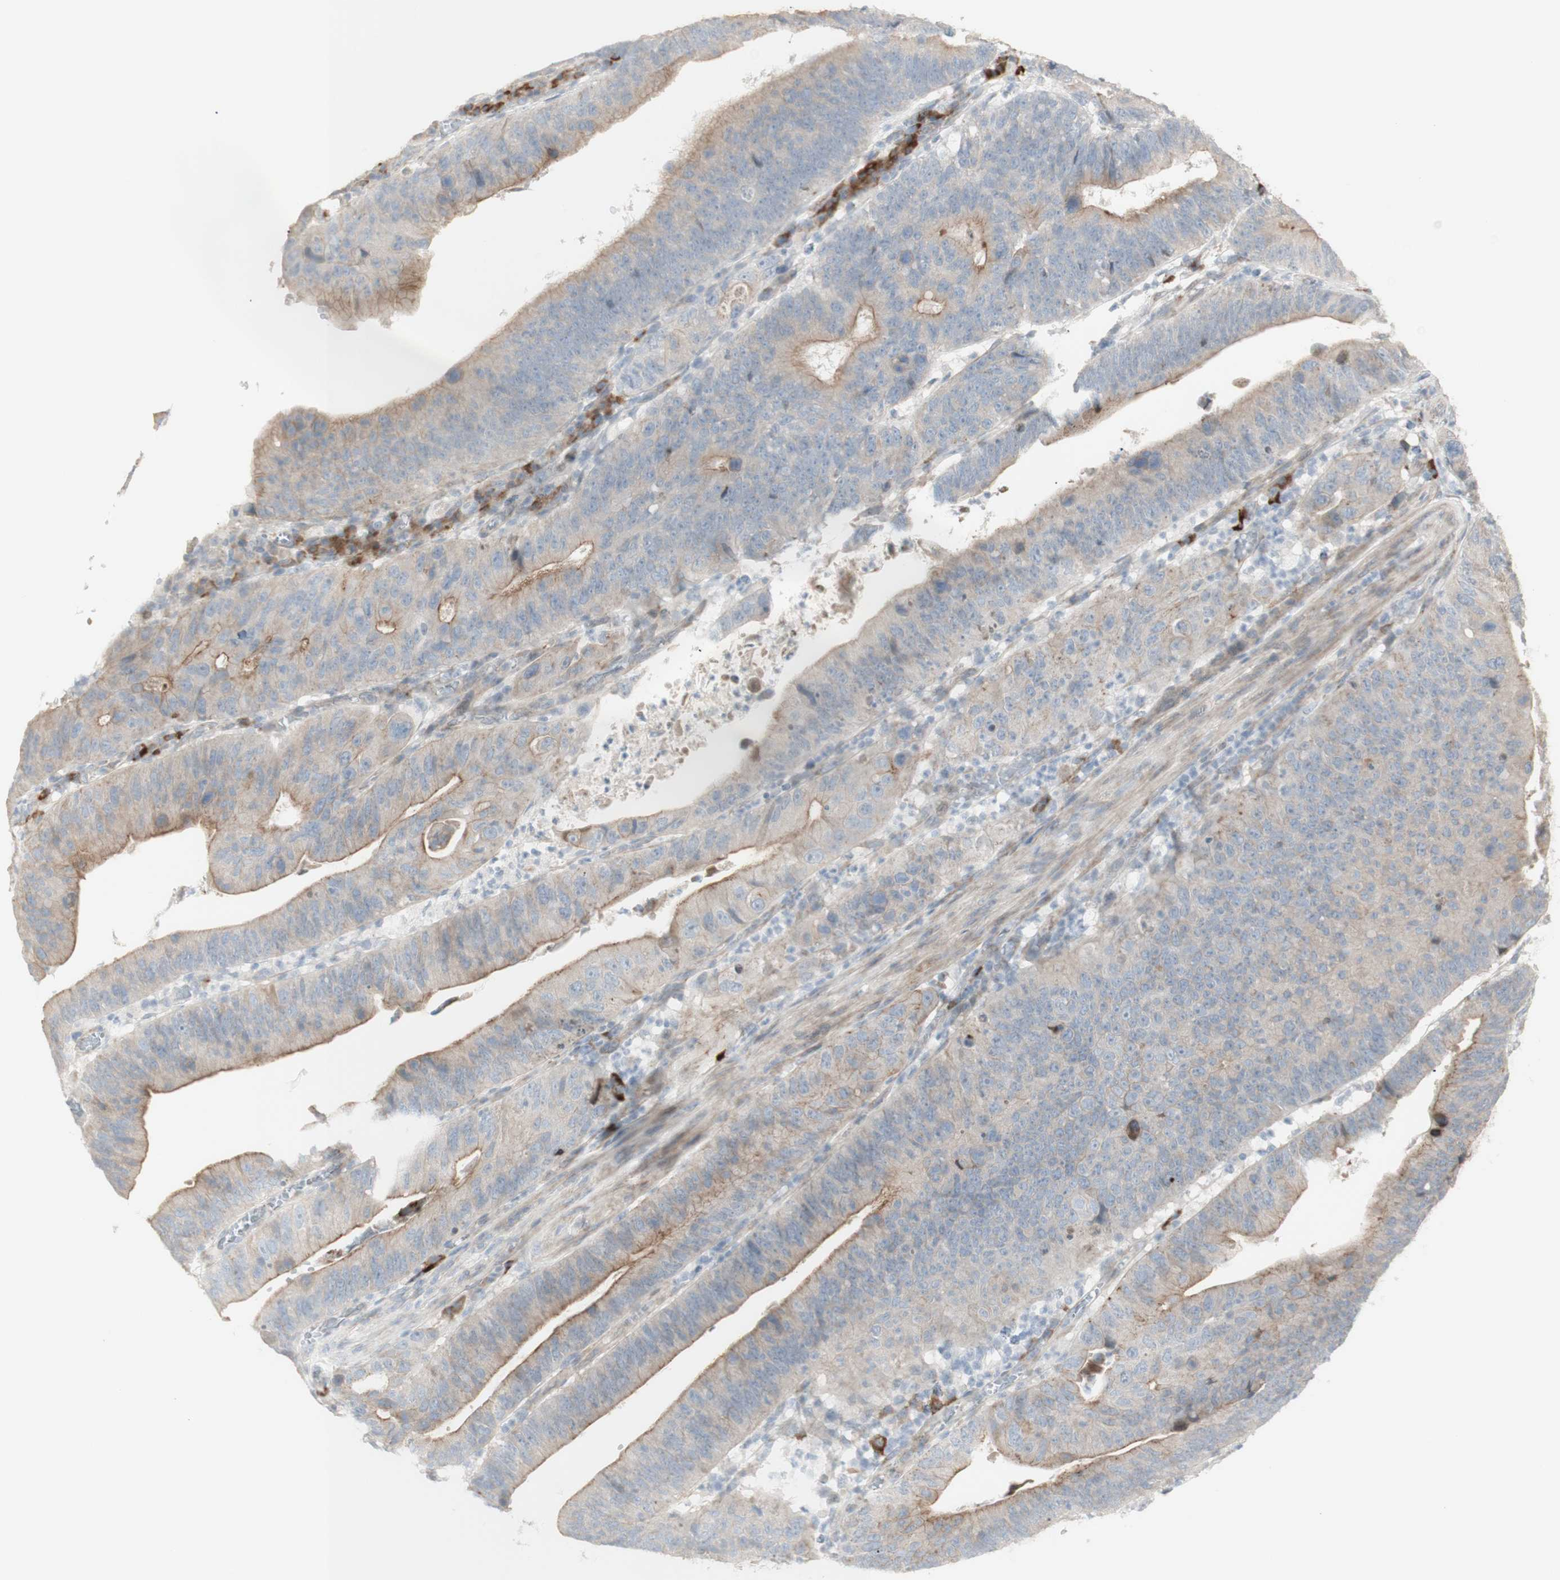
{"staining": {"intensity": "moderate", "quantity": "25%-75%", "location": "cytoplasmic/membranous"}, "tissue": "stomach cancer", "cell_type": "Tumor cells", "image_type": "cancer", "snomed": [{"axis": "morphology", "description": "Adenocarcinoma, NOS"}, {"axis": "topography", "description": "Stomach"}], "caption": "This is a histology image of immunohistochemistry staining of stomach adenocarcinoma, which shows moderate staining in the cytoplasmic/membranous of tumor cells.", "gene": "NDST4", "patient": {"sex": "male", "age": 59}}